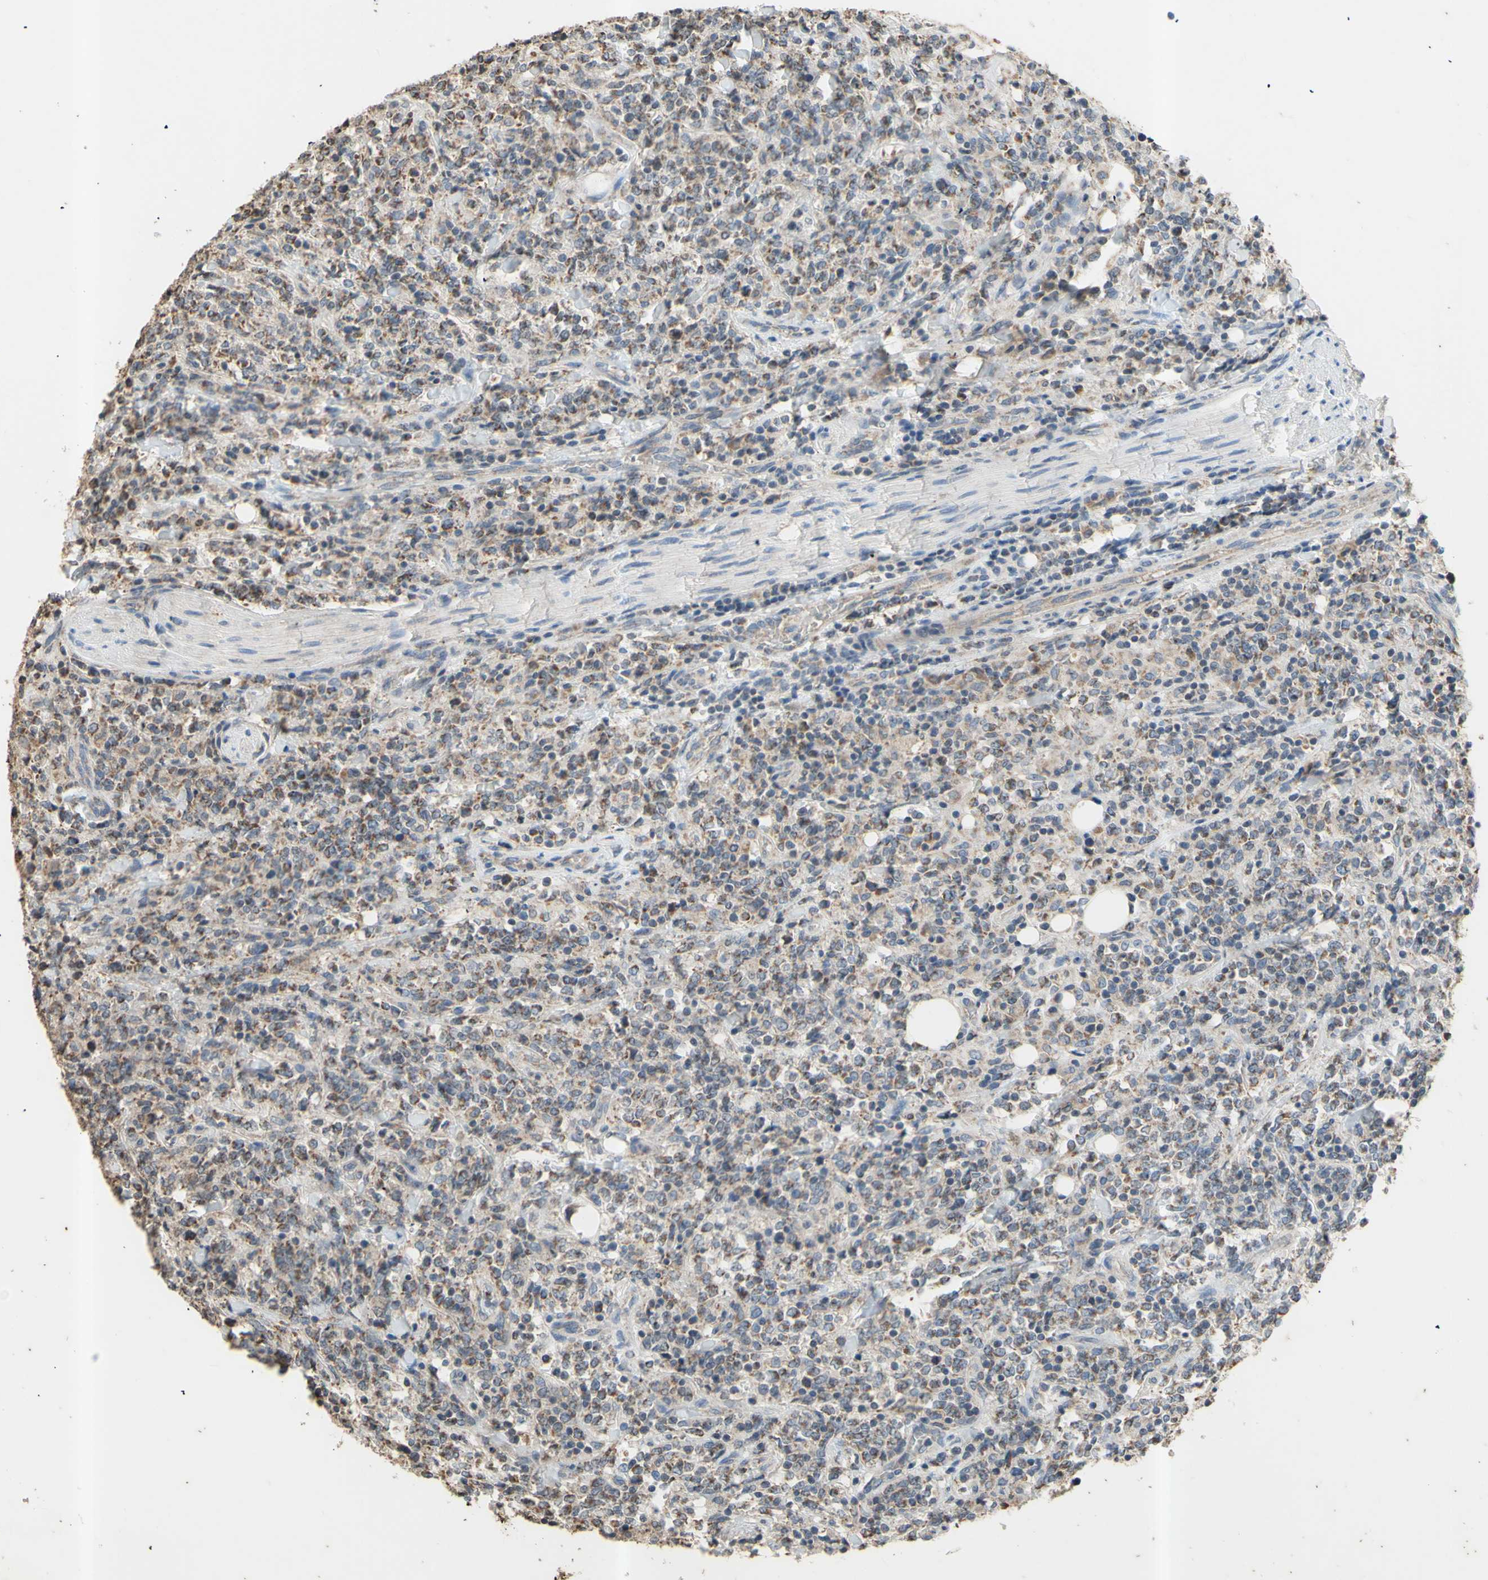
{"staining": {"intensity": "moderate", "quantity": "25%-75%", "location": "cytoplasmic/membranous"}, "tissue": "lymphoma", "cell_type": "Tumor cells", "image_type": "cancer", "snomed": [{"axis": "morphology", "description": "Malignant lymphoma, non-Hodgkin's type, High grade"}, {"axis": "topography", "description": "Soft tissue"}], "caption": "Brown immunohistochemical staining in human malignant lymphoma, non-Hodgkin's type (high-grade) shows moderate cytoplasmic/membranous positivity in about 25%-75% of tumor cells. Nuclei are stained in blue.", "gene": "PTGIS", "patient": {"sex": "male", "age": 18}}